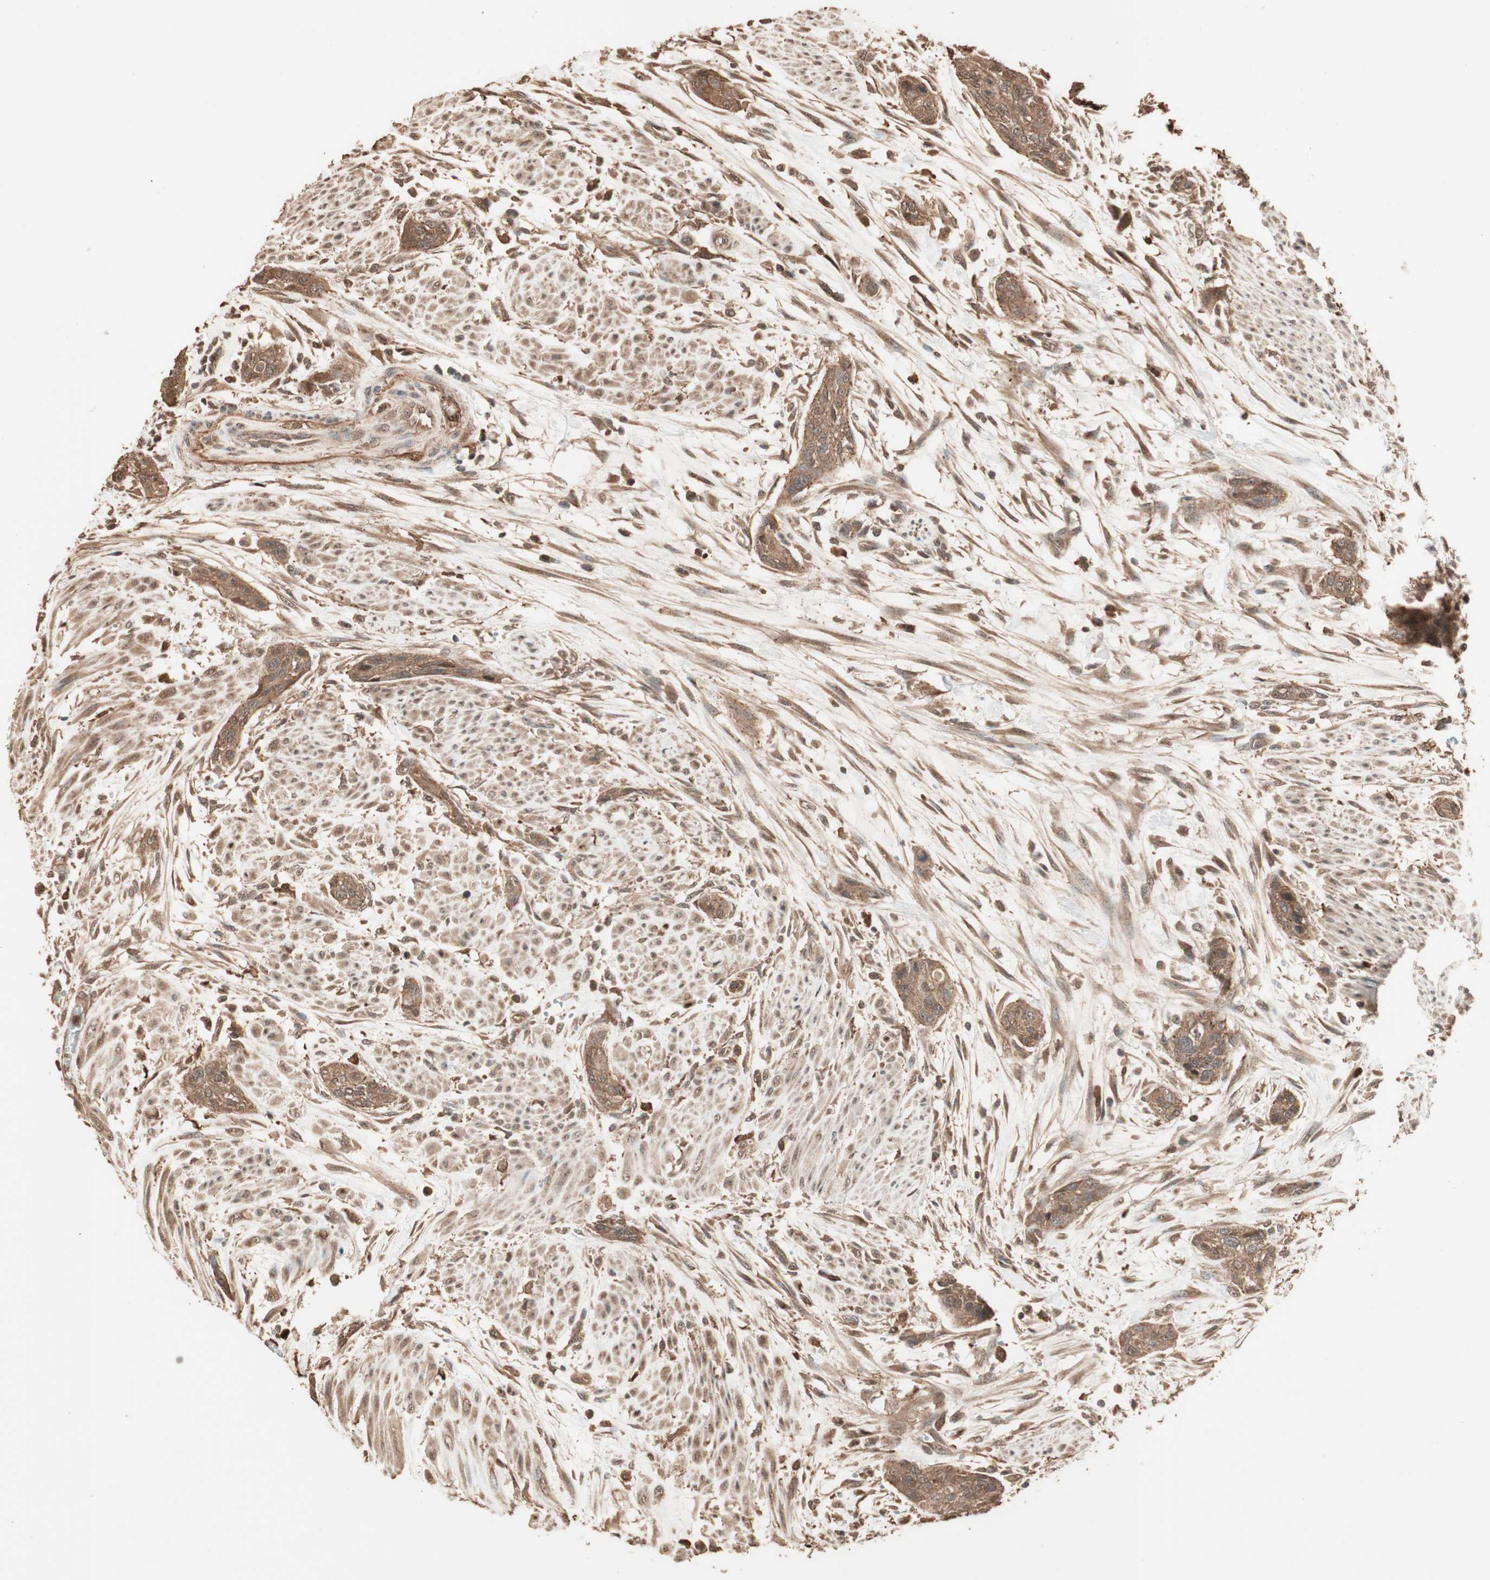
{"staining": {"intensity": "moderate", "quantity": ">75%", "location": "cytoplasmic/membranous"}, "tissue": "urothelial cancer", "cell_type": "Tumor cells", "image_type": "cancer", "snomed": [{"axis": "morphology", "description": "Urothelial carcinoma, High grade"}, {"axis": "topography", "description": "Urinary bladder"}], "caption": "Immunohistochemical staining of urothelial cancer demonstrates medium levels of moderate cytoplasmic/membranous protein staining in approximately >75% of tumor cells.", "gene": "USP20", "patient": {"sex": "male", "age": 35}}